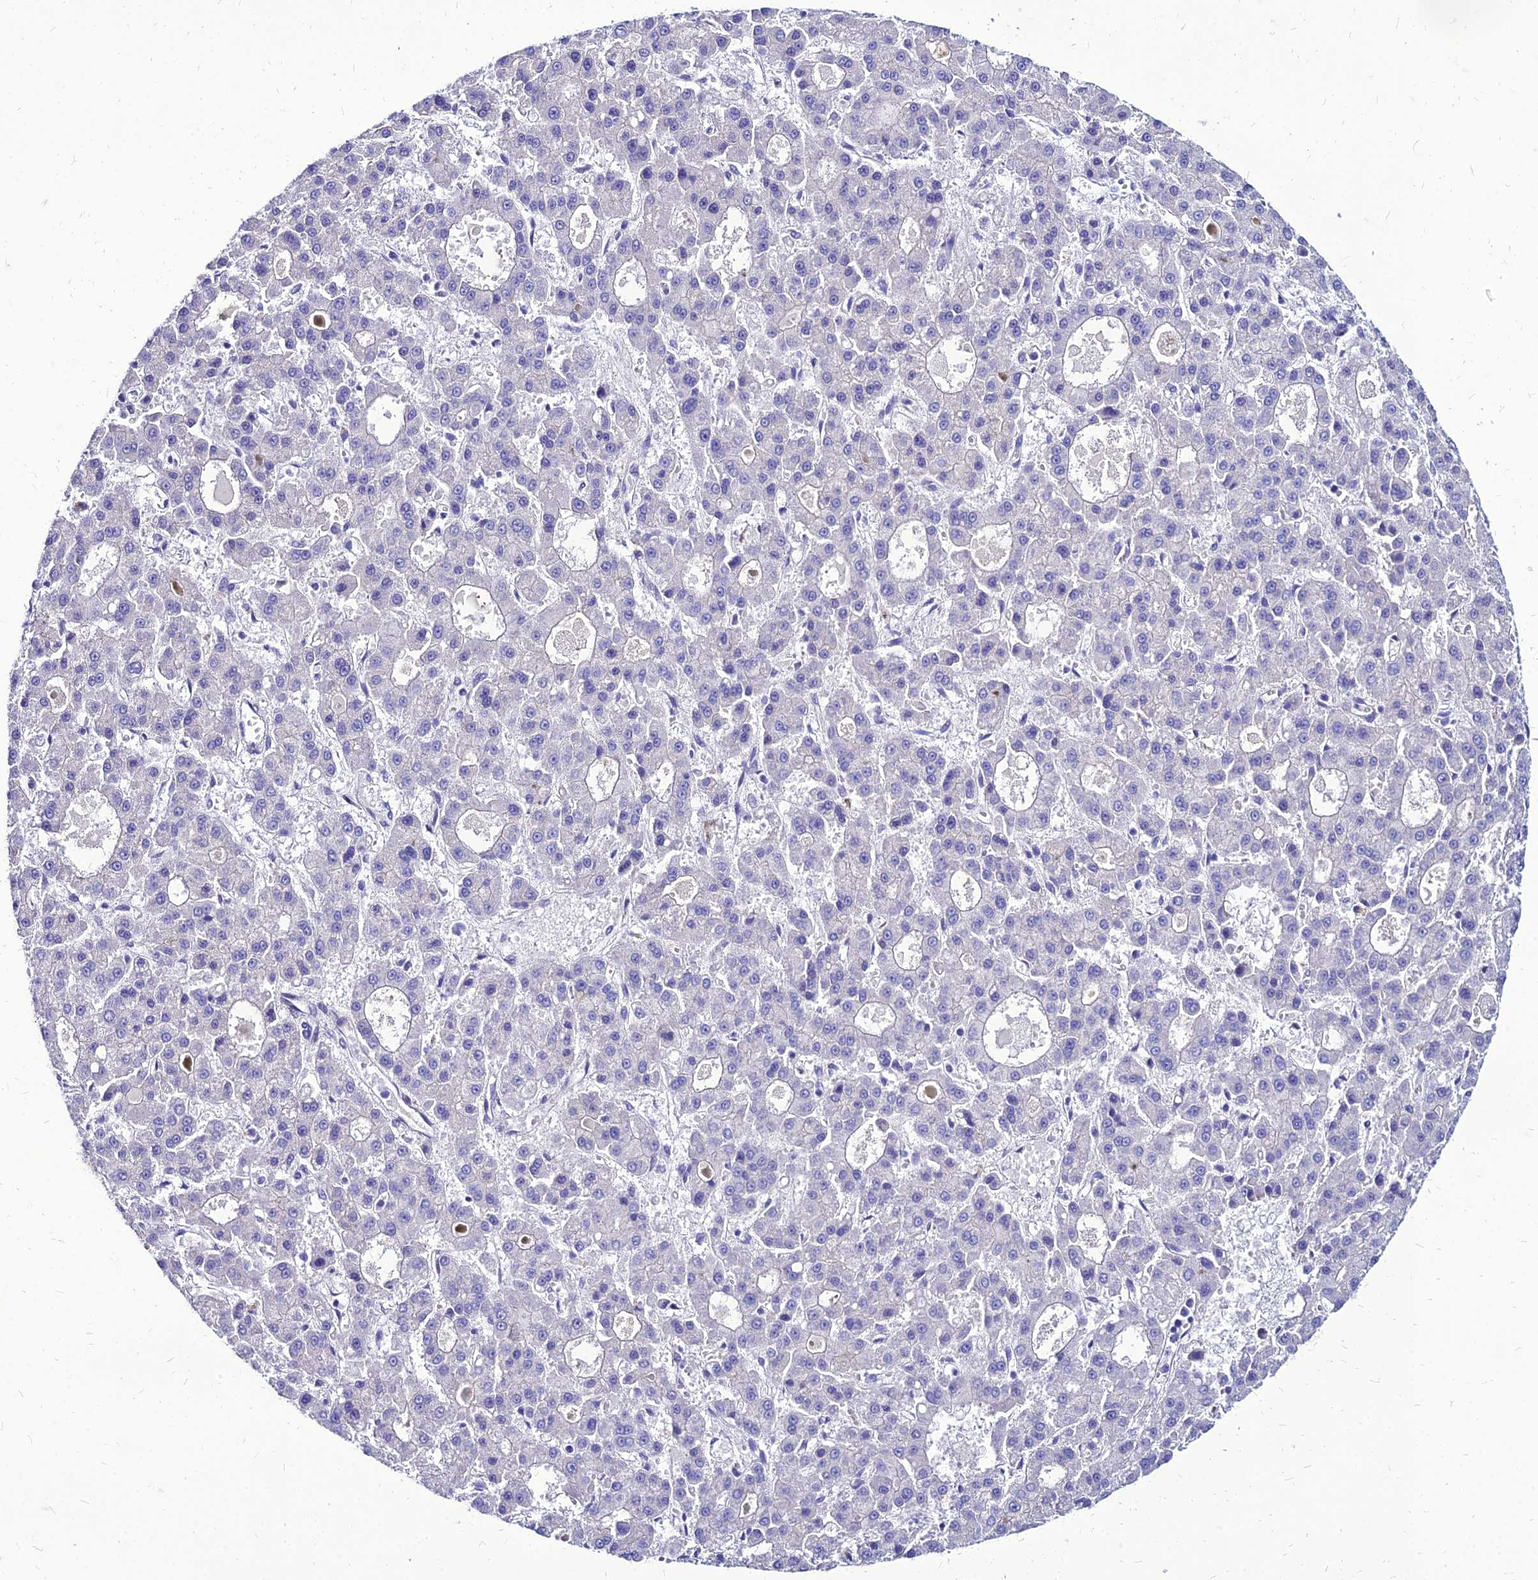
{"staining": {"intensity": "negative", "quantity": "none", "location": "none"}, "tissue": "liver cancer", "cell_type": "Tumor cells", "image_type": "cancer", "snomed": [{"axis": "morphology", "description": "Carcinoma, Hepatocellular, NOS"}, {"axis": "topography", "description": "Liver"}], "caption": "Liver cancer stained for a protein using immunohistochemistry reveals no positivity tumor cells.", "gene": "YEATS2", "patient": {"sex": "male", "age": 70}}